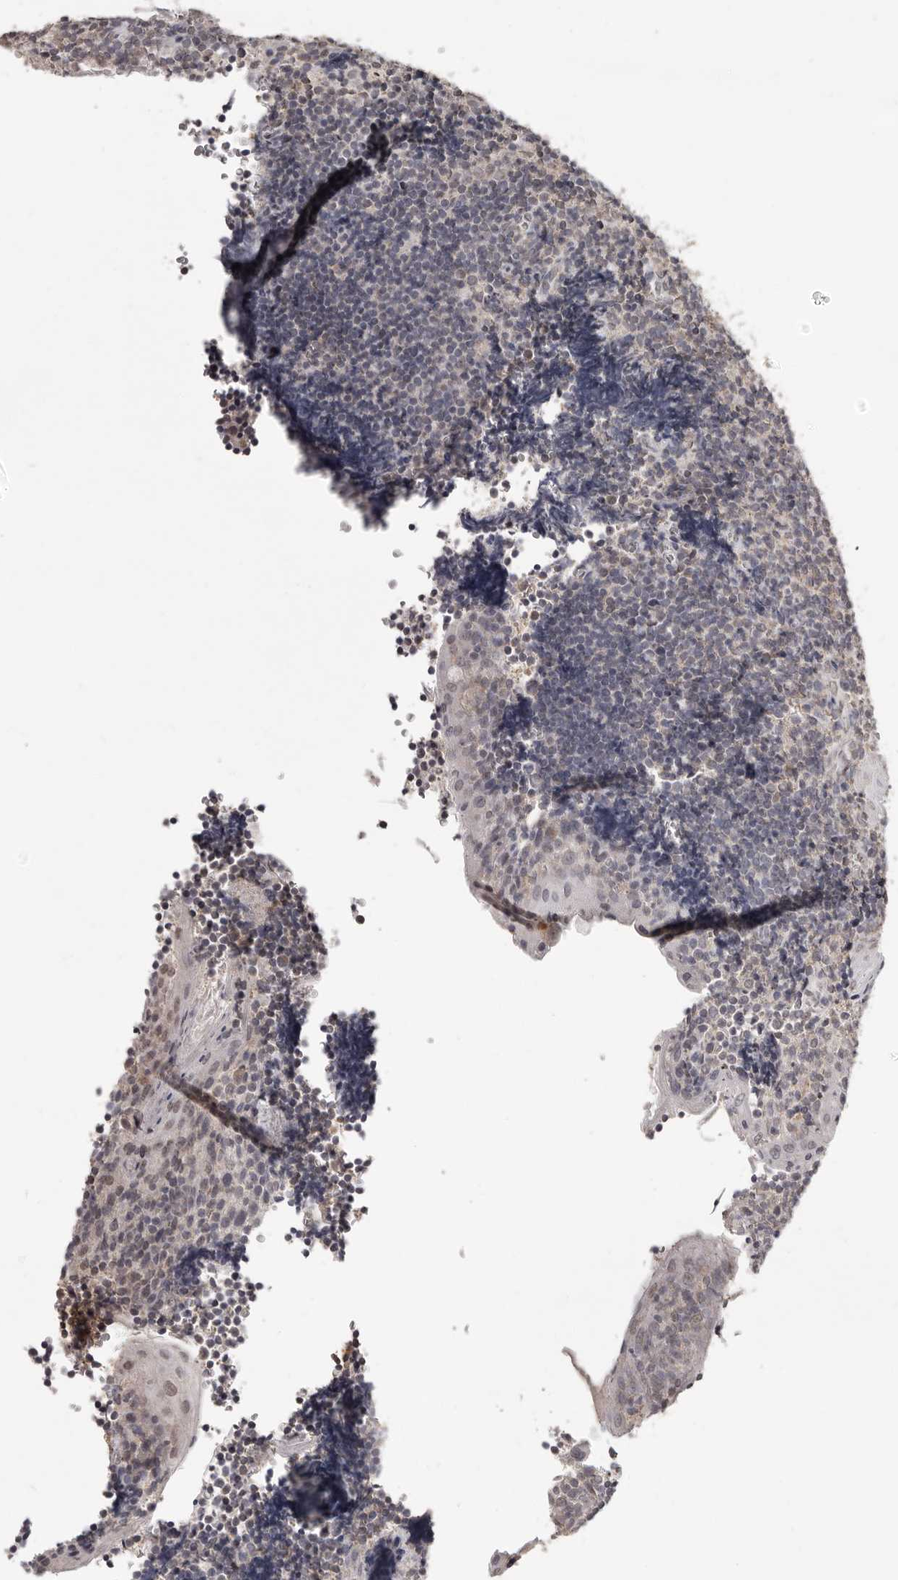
{"staining": {"intensity": "moderate", "quantity": "<25%", "location": "nuclear"}, "tissue": "tonsil", "cell_type": "Germinal center cells", "image_type": "normal", "snomed": [{"axis": "morphology", "description": "Normal tissue, NOS"}, {"axis": "topography", "description": "Tonsil"}], "caption": "Immunohistochemistry micrograph of unremarkable tonsil: human tonsil stained using IHC displays low levels of moderate protein expression localized specifically in the nuclear of germinal center cells, appearing as a nuclear brown color.", "gene": "LINGO2", "patient": {"sex": "male", "age": 27}}